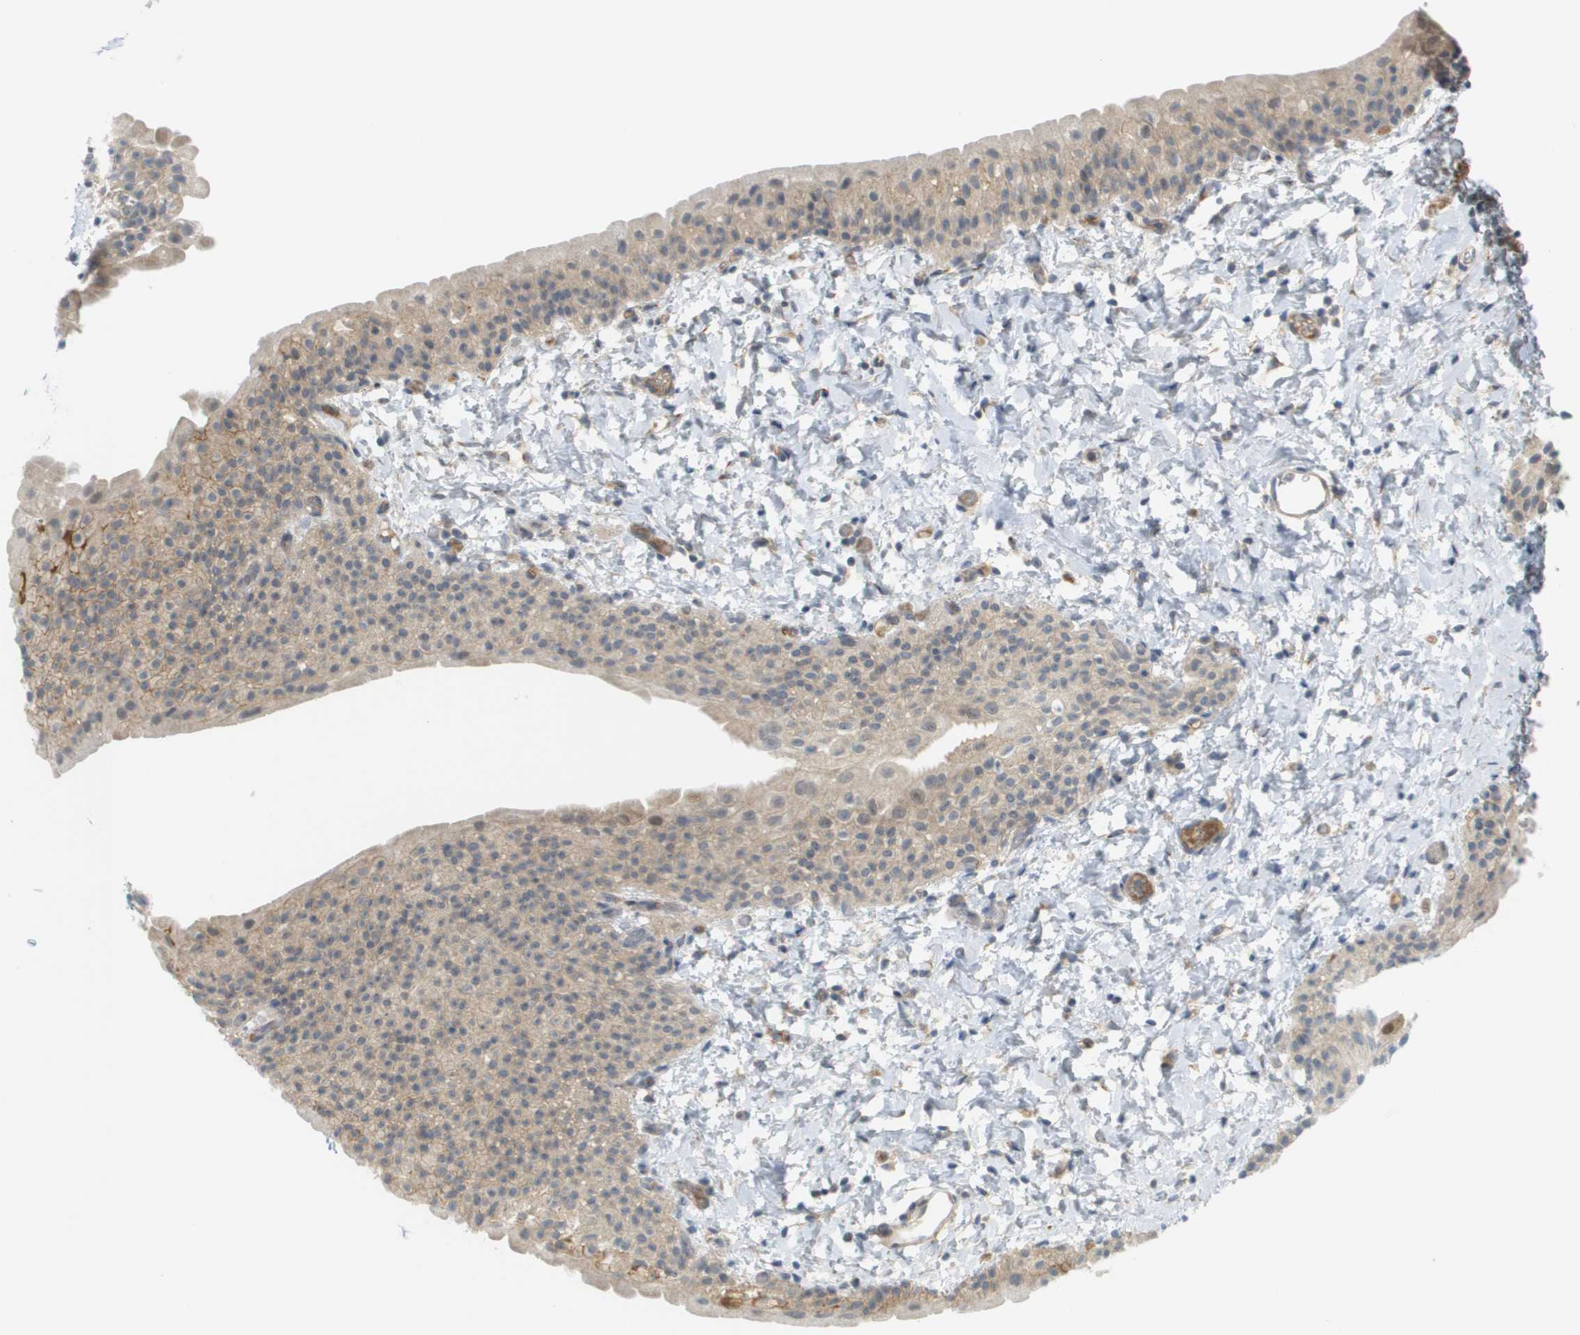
{"staining": {"intensity": "weak", "quantity": "25%-75%", "location": "cytoplasmic/membranous"}, "tissue": "smooth muscle", "cell_type": "Smooth muscle cells", "image_type": "normal", "snomed": [{"axis": "morphology", "description": "Normal tissue, NOS"}, {"axis": "topography", "description": "Smooth muscle"}], "caption": "This is a micrograph of immunohistochemistry (IHC) staining of normal smooth muscle, which shows weak positivity in the cytoplasmic/membranous of smooth muscle cells.", "gene": "PROC", "patient": {"sex": "male", "age": 16}}